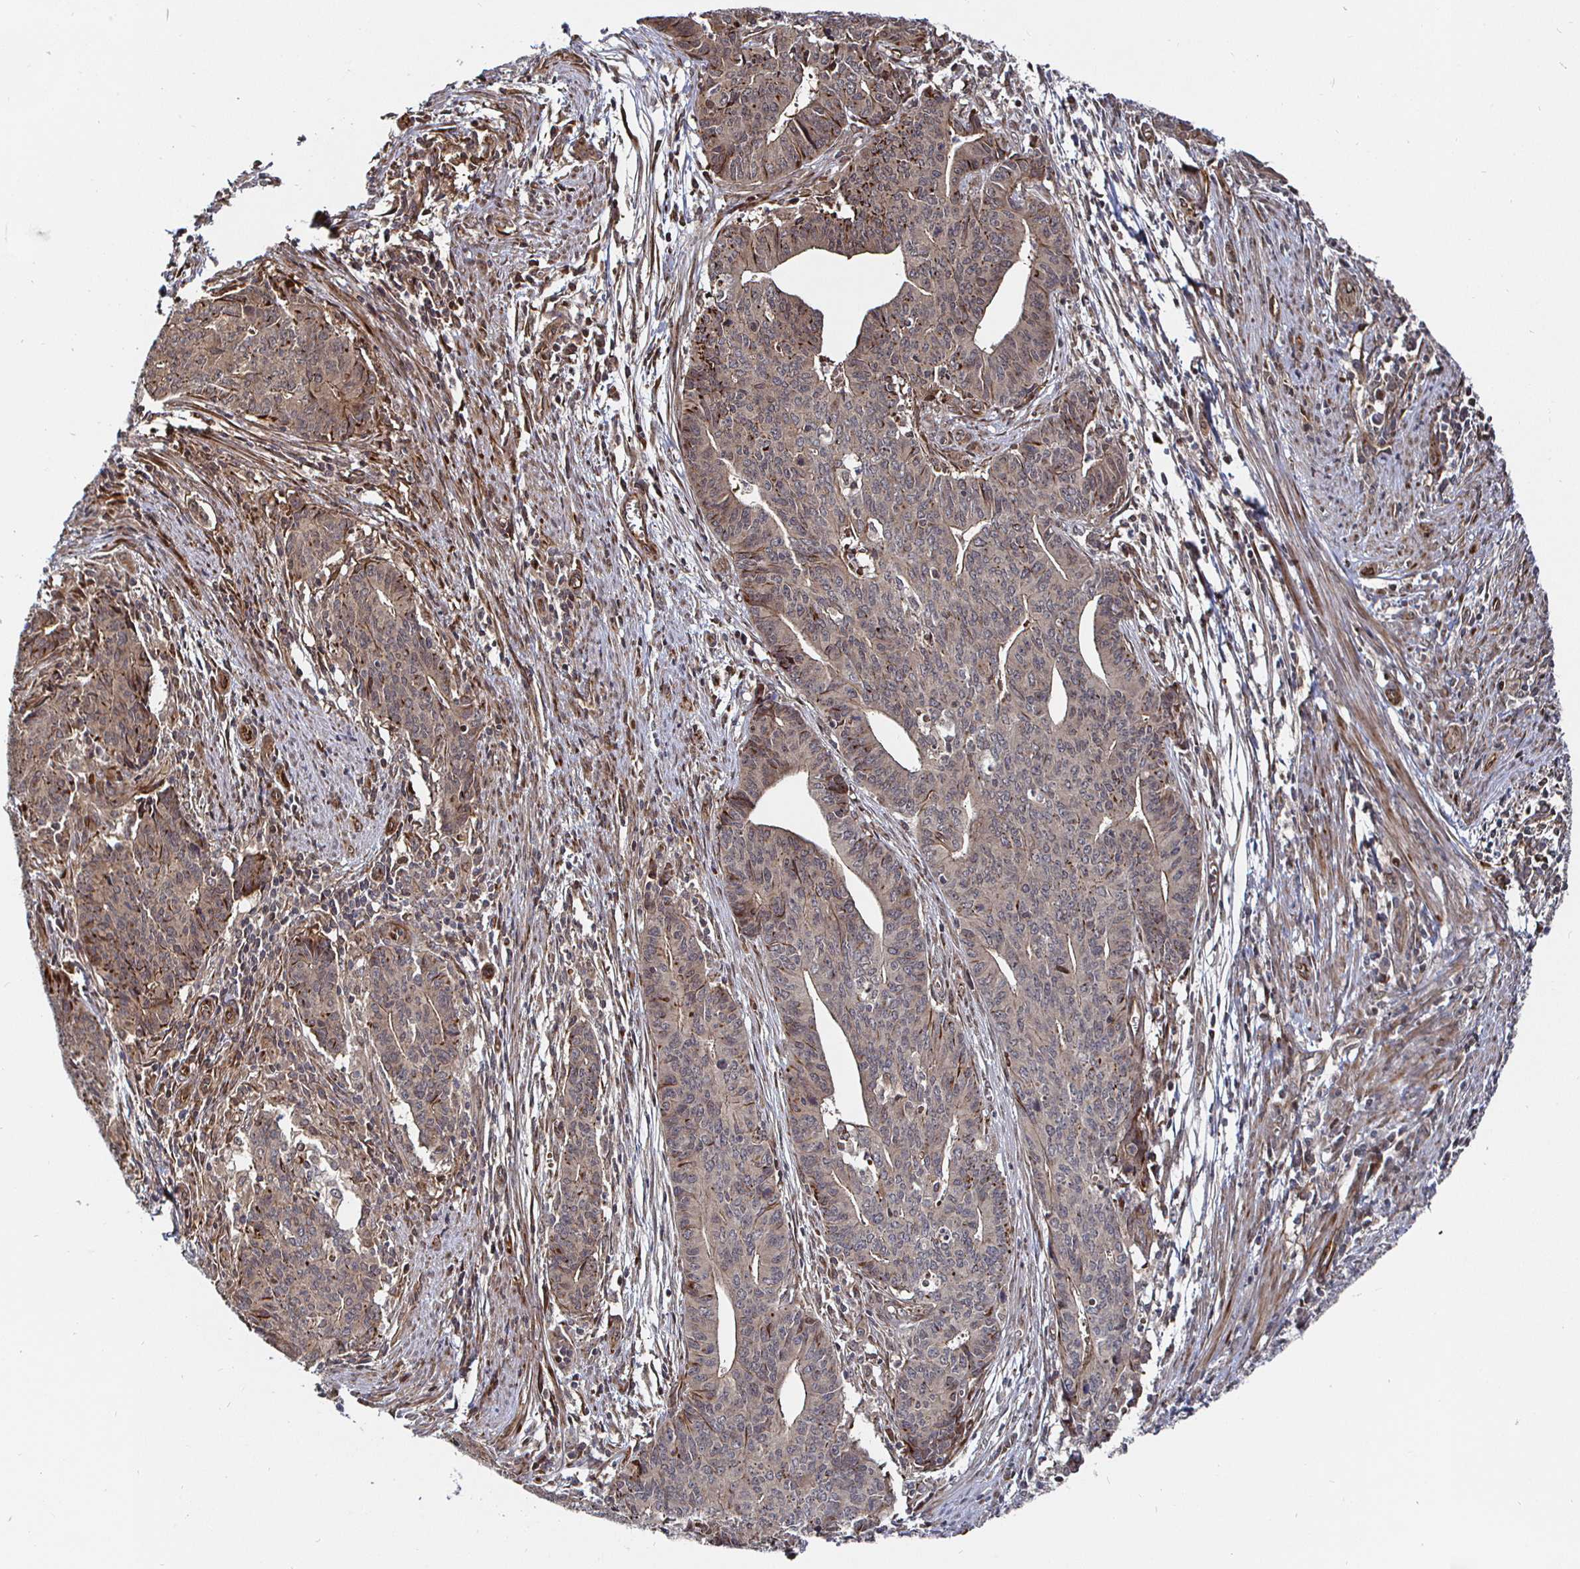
{"staining": {"intensity": "weak", "quantity": "25%-75%", "location": "cytoplasmic/membranous"}, "tissue": "endometrial cancer", "cell_type": "Tumor cells", "image_type": "cancer", "snomed": [{"axis": "morphology", "description": "Adenocarcinoma, NOS"}, {"axis": "topography", "description": "Endometrium"}], "caption": "DAB immunohistochemical staining of adenocarcinoma (endometrial) displays weak cytoplasmic/membranous protein positivity in about 25%-75% of tumor cells.", "gene": "TBKBP1", "patient": {"sex": "female", "age": 59}}